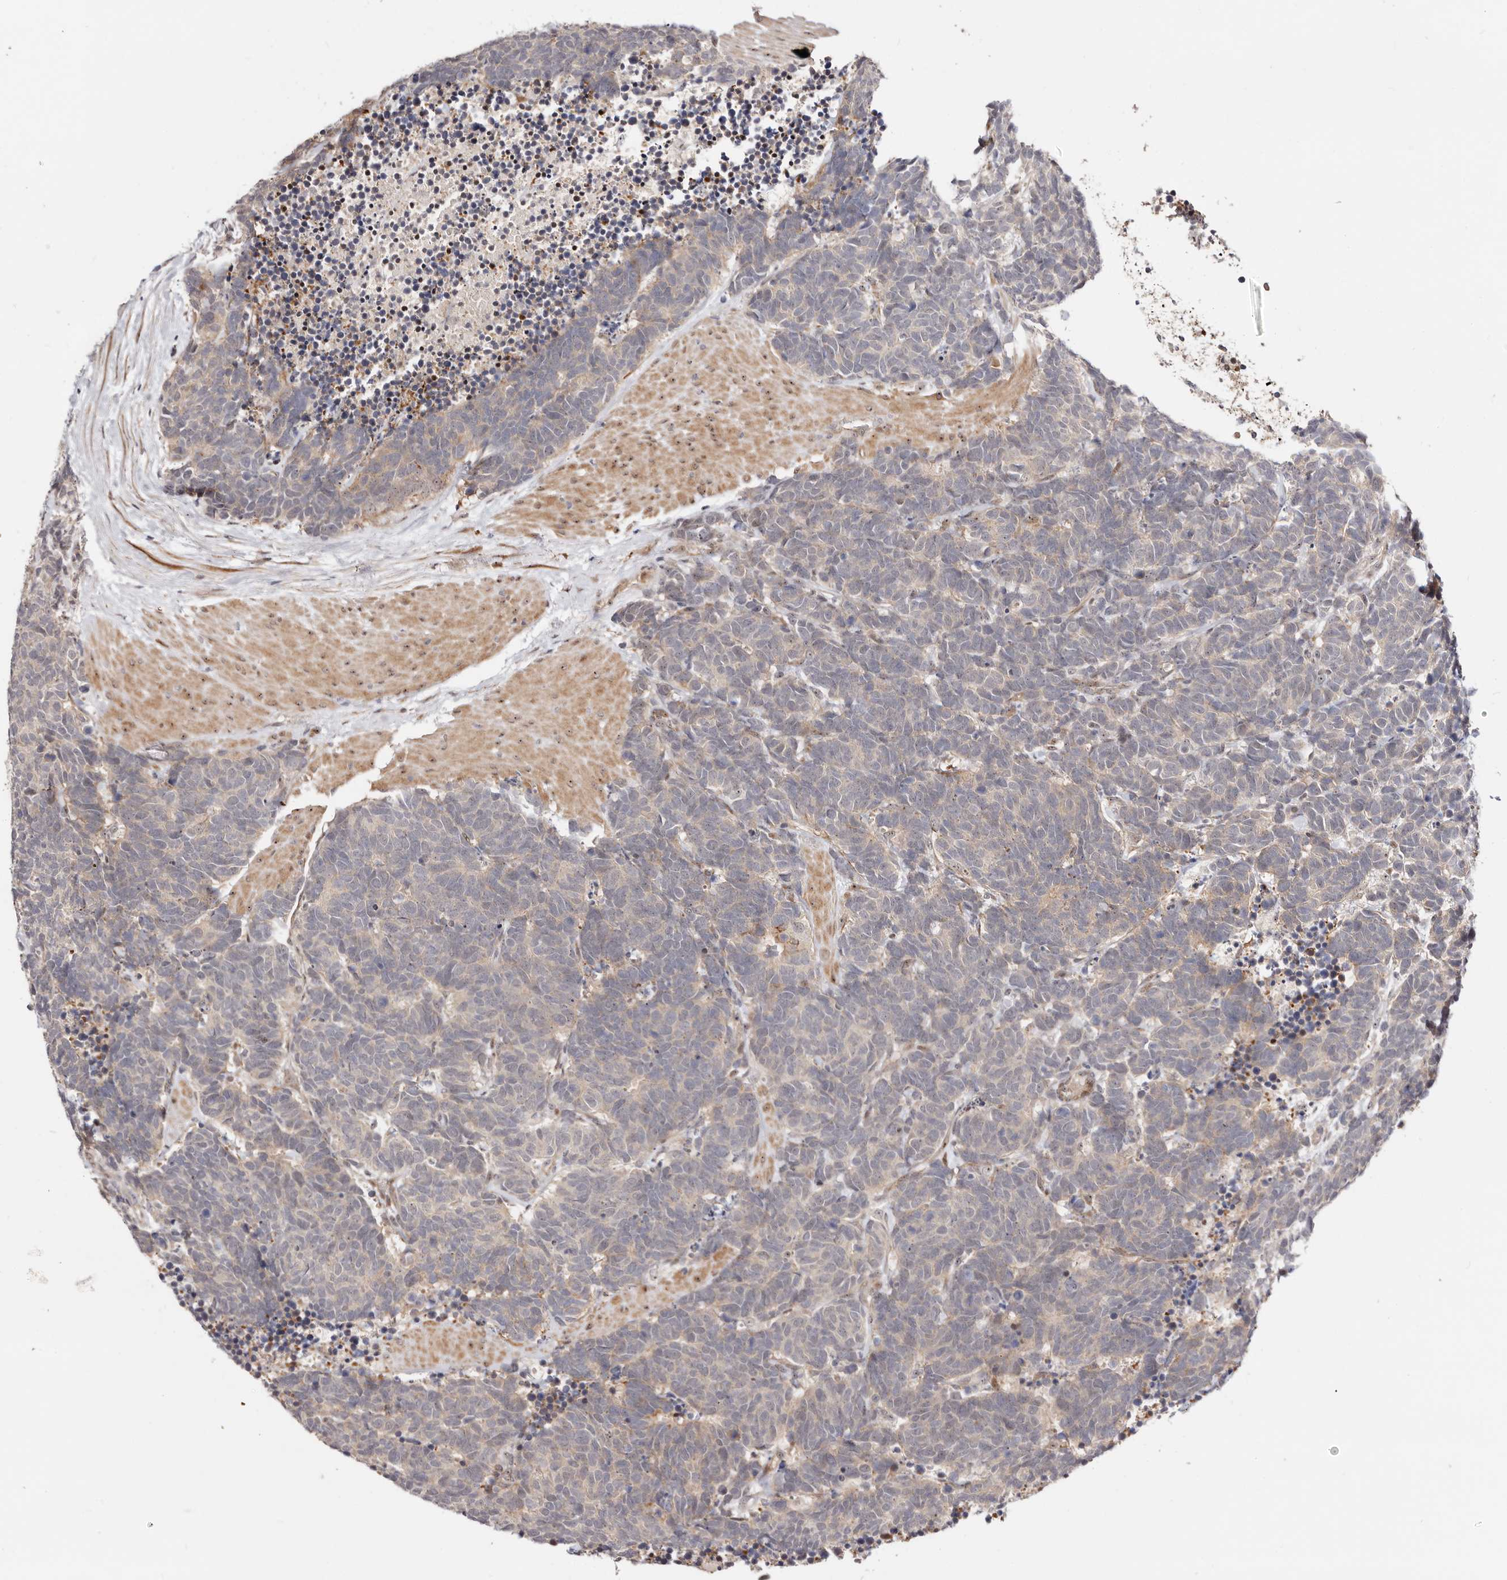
{"staining": {"intensity": "negative", "quantity": "none", "location": "none"}, "tissue": "carcinoid", "cell_type": "Tumor cells", "image_type": "cancer", "snomed": [{"axis": "morphology", "description": "Carcinoma, NOS"}, {"axis": "morphology", "description": "Carcinoid, malignant, NOS"}, {"axis": "topography", "description": "Urinary bladder"}], "caption": "Tumor cells show no significant positivity in carcinoid.", "gene": "ODF2L", "patient": {"sex": "male", "age": 57}}